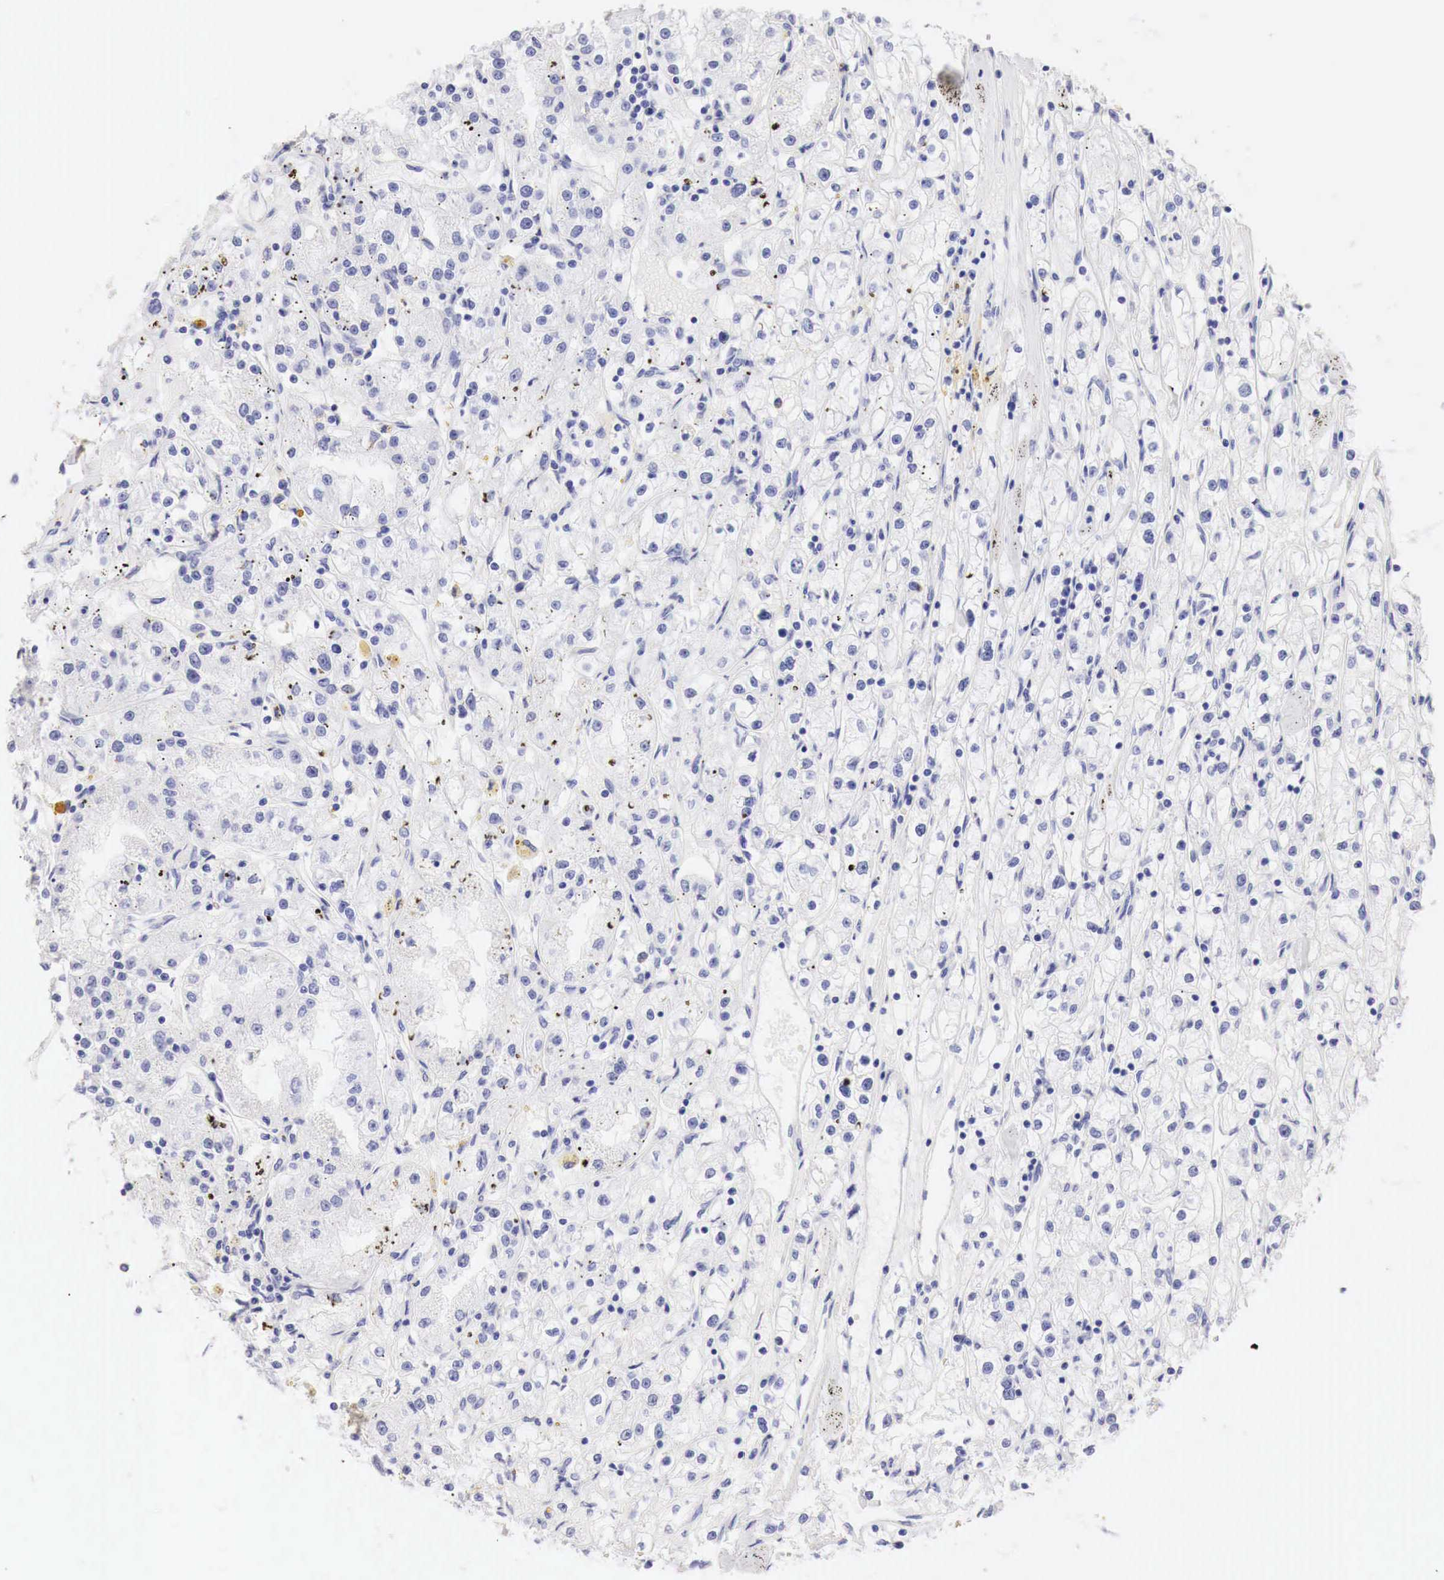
{"staining": {"intensity": "negative", "quantity": "none", "location": "none"}, "tissue": "renal cancer", "cell_type": "Tumor cells", "image_type": "cancer", "snomed": [{"axis": "morphology", "description": "Adenocarcinoma, NOS"}, {"axis": "topography", "description": "Kidney"}], "caption": "IHC of adenocarcinoma (renal) displays no positivity in tumor cells.", "gene": "CDKN2A", "patient": {"sex": "male", "age": 56}}